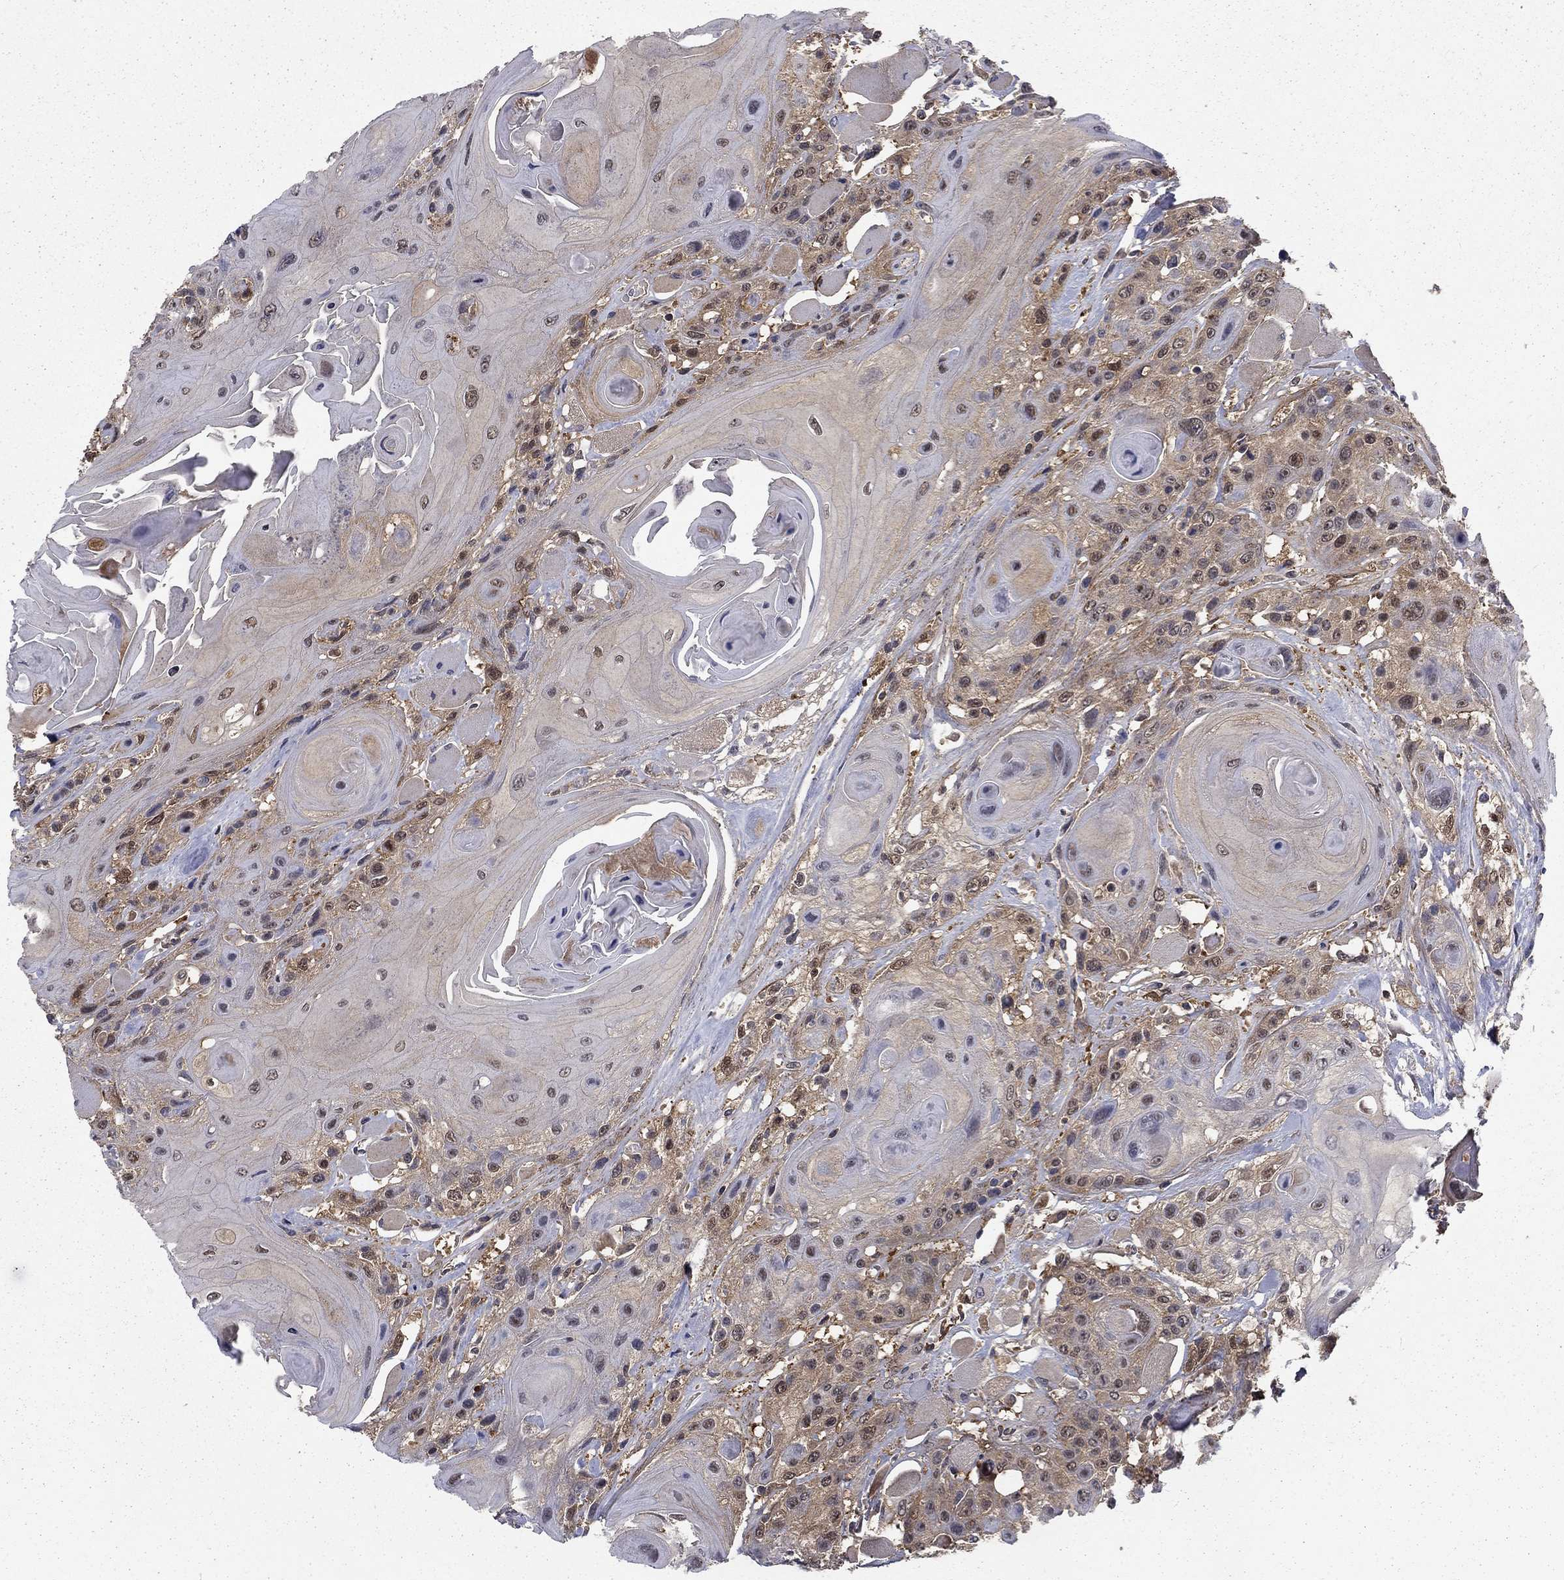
{"staining": {"intensity": "weak", "quantity": "25%-75%", "location": "cytoplasmic/membranous"}, "tissue": "head and neck cancer", "cell_type": "Tumor cells", "image_type": "cancer", "snomed": [{"axis": "morphology", "description": "Squamous cell carcinoma, NOS"}, {"axis": "topography", "description": "Head-Neck"}], "caption": "IHC staining of head and neck cancer (squamous cell carcinoma), which shows low levels of weak cytoplasmic/membranous expression in about 25%-75% of tumor cells indicating weak cytoplasmic/membranous protein staining. The staining was performed using DAB (brown) for protein detection and nuclei were counterstained in hematoxylin (blue).", "gene": "NIT2", "patient": {"sex": "female", "age": 59}}